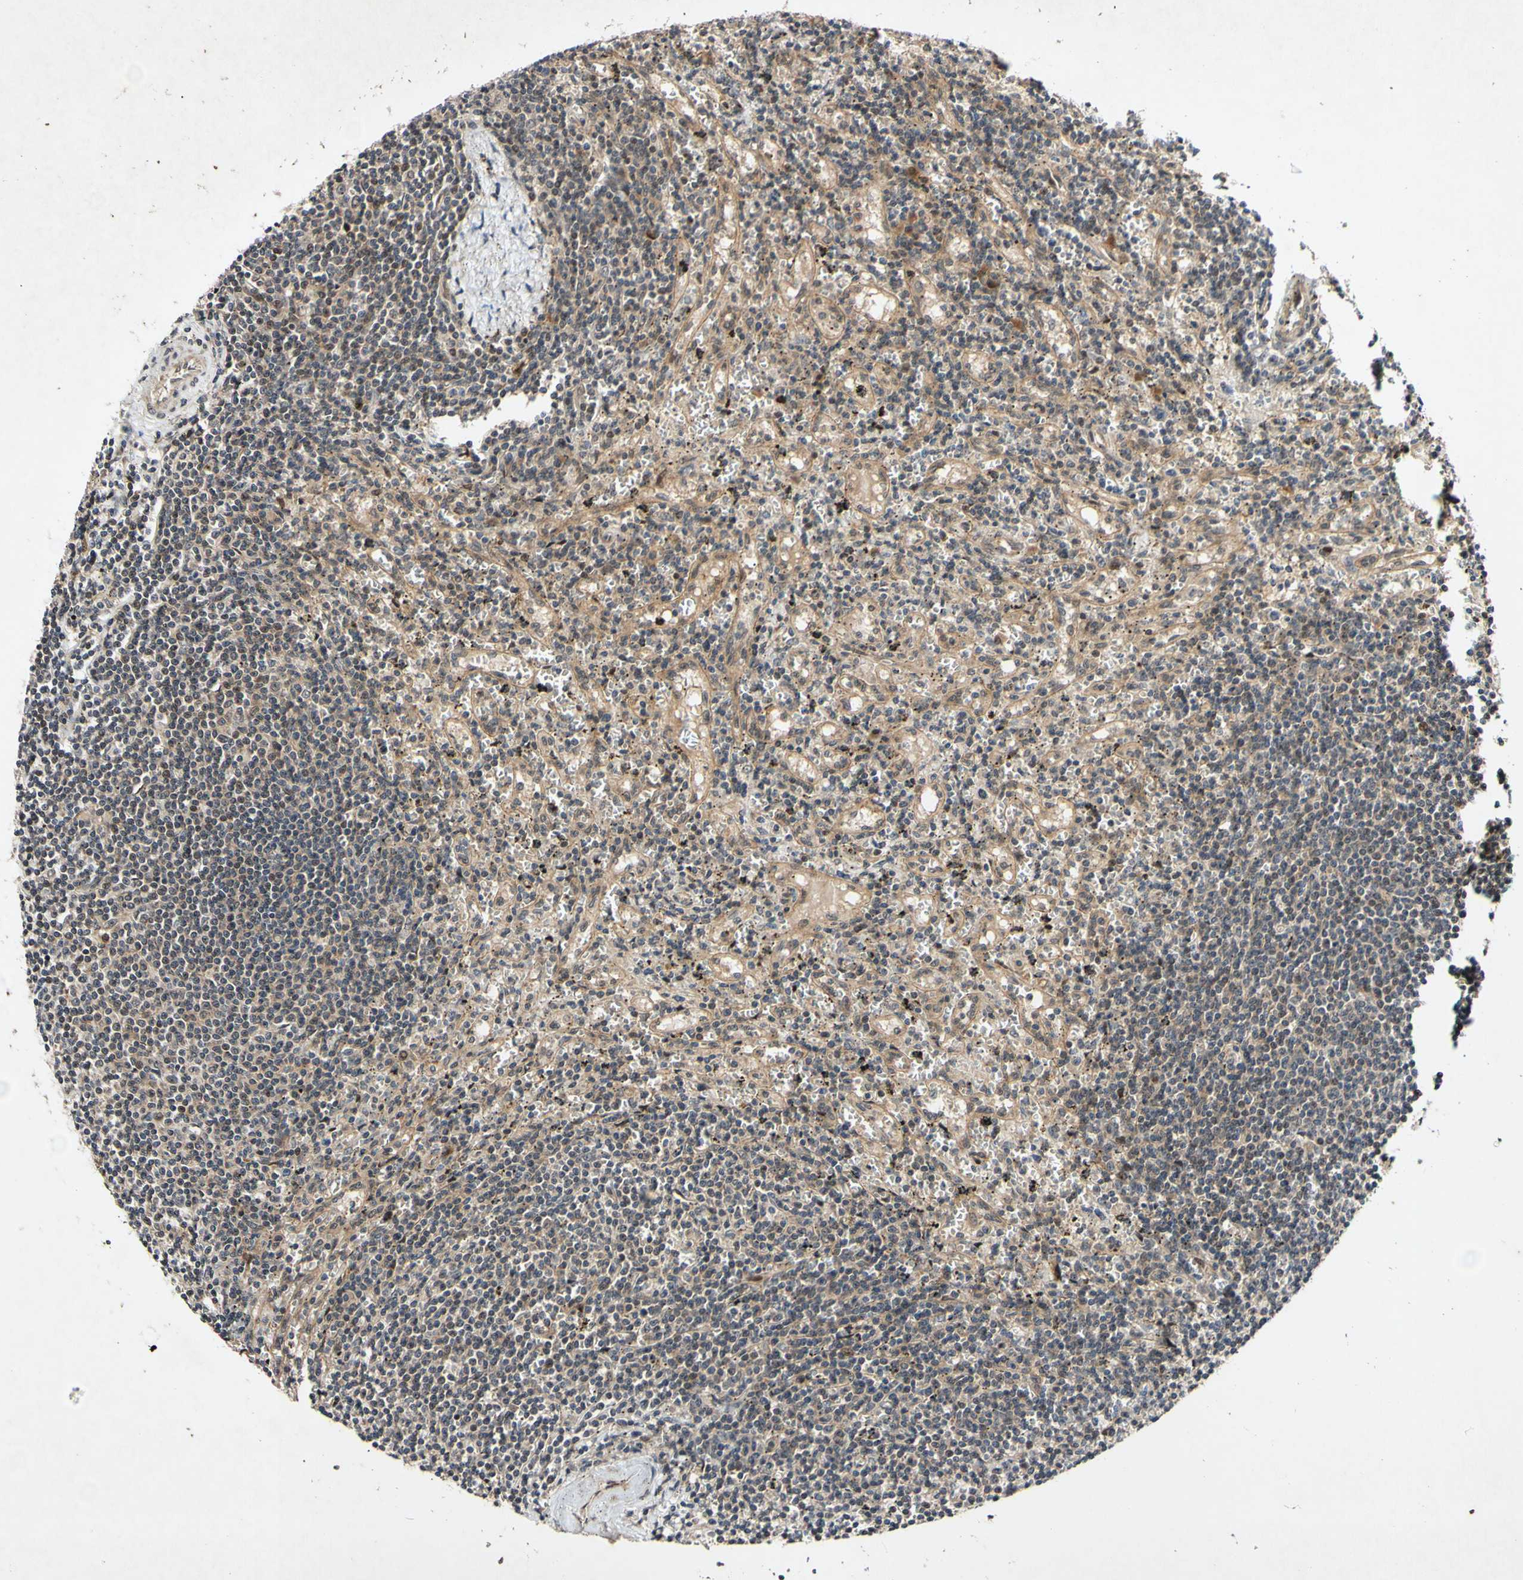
{"staining": {"intensity": "weak", "quantity": ">75%", "location": "cytoplasmic/membranous"}, "tissue": "lymphoma", "cell_type": "Tumor cells", "image_type": "cancer", "snomed": [{"axis": "morphology", "description": "Malignant lymphoma, non-Hodgkin's type, Low grade"}, {"axis": "topography", "description": "Spleen"}], "caption": "A high-resolution photomicrograph shows immunohistochemistry (IHC) staining of malignant lymphoma, non-Hodgkin's type (low-grade), which demonstrates weak cytoplasmic/membranous staining in approximately >75% of tumor cells. The staining is performed using DAB (3,3'-diaminobenzidine) brown chromogen to label protein expression. The nuclei are counter-stained blue using hematoxylin.", "gene": "CSNK1E", "patient": {"sex": "male", "age": 76}}